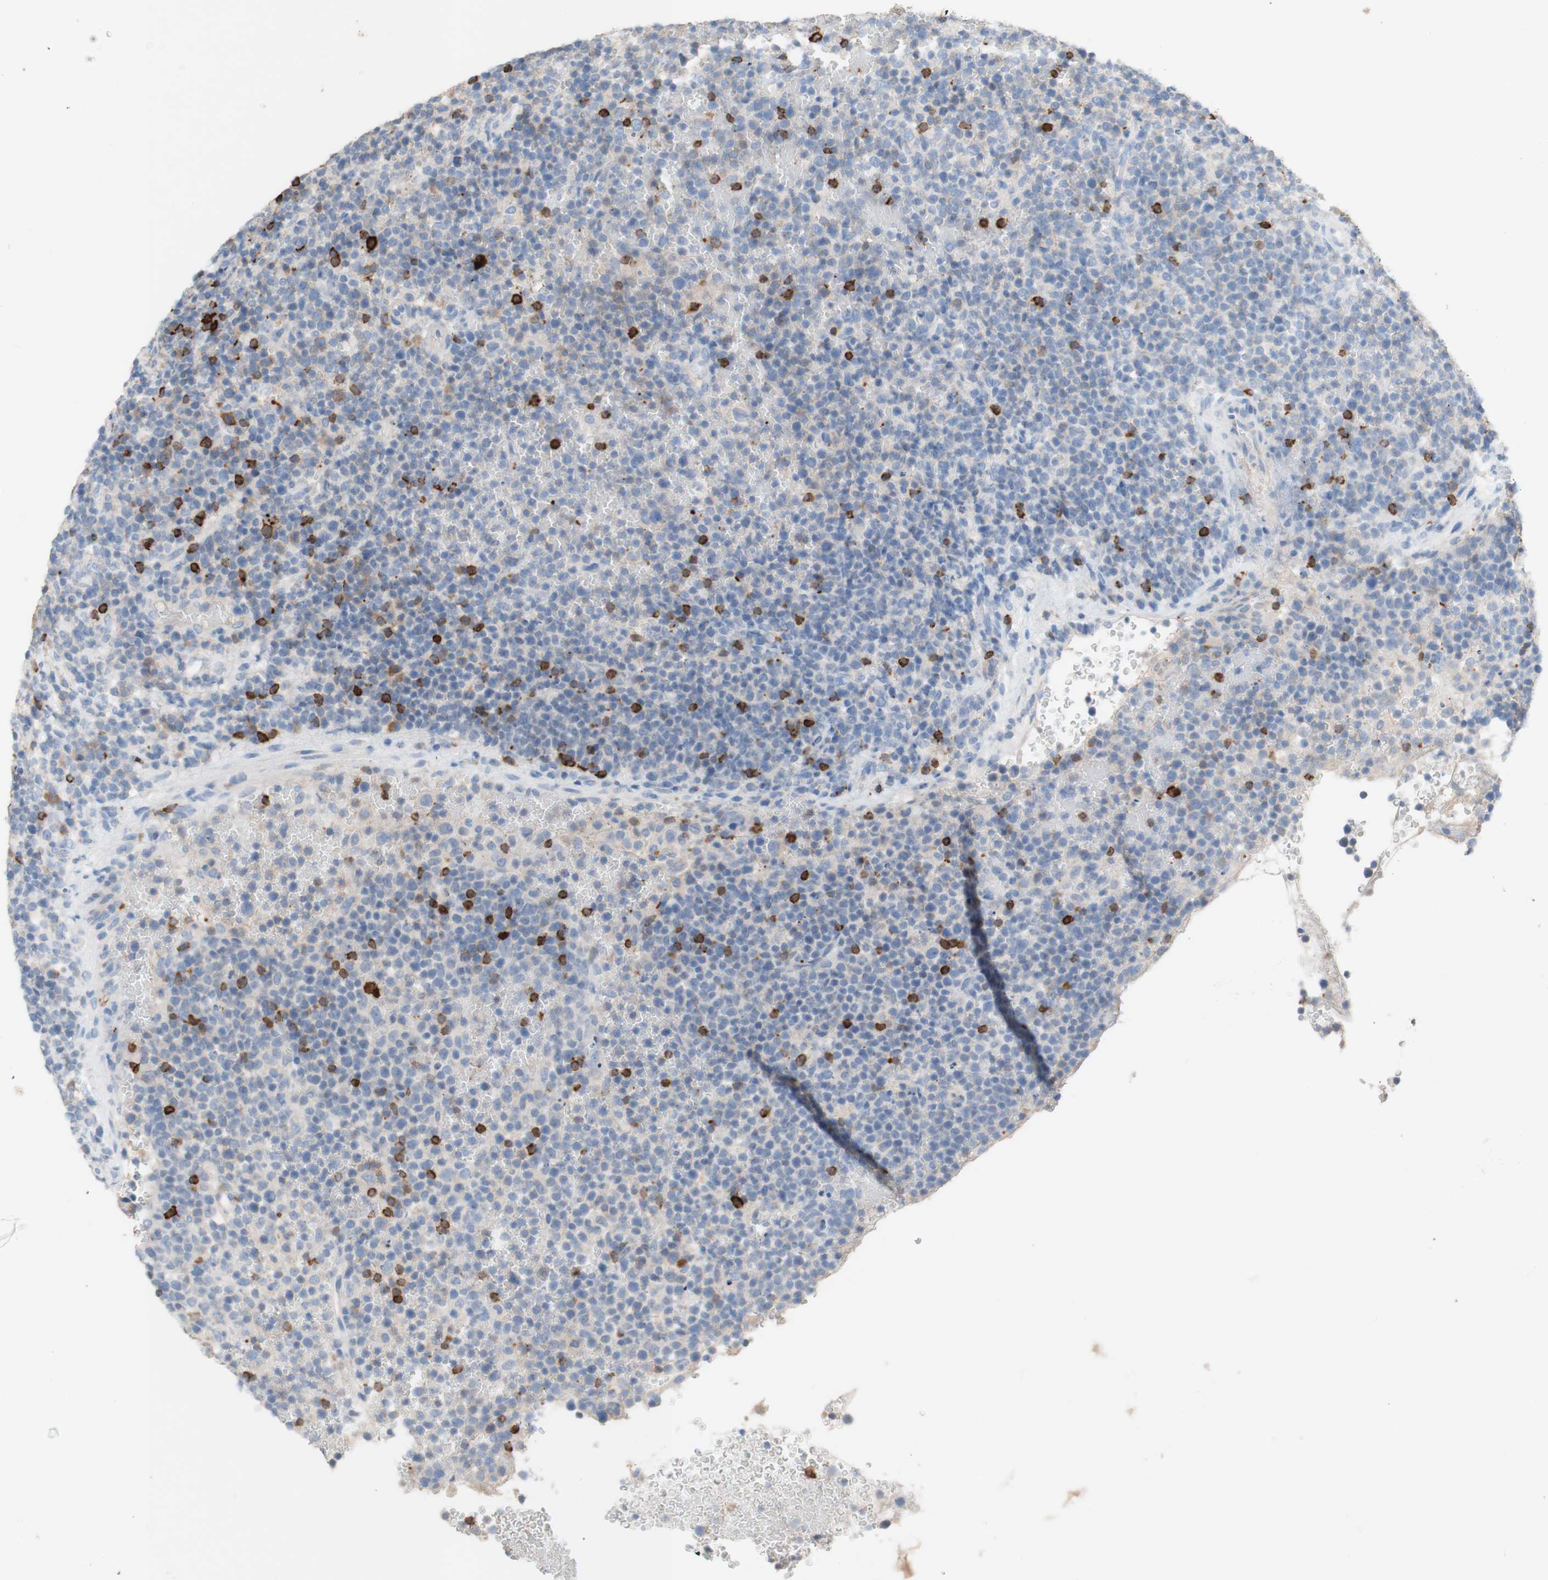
{"staining": {"intensity": "negative", "quantity": "none", "location": "none"}, "tissue": "lymphoma", "cell_type": "Tumor cells", "image_type": "cancer", "snomed": [{"axis": "morphology", "description": "Malignant lymphoma, non-Hodgkin's type, High grade"}, {"axis": "topography", "description": "Lymph node"}], "caption": "Tumor cells show no significant positivity in lymphoma.", "gene": "PACSIN1", "patient": {"sex": "male", "age": 61}}